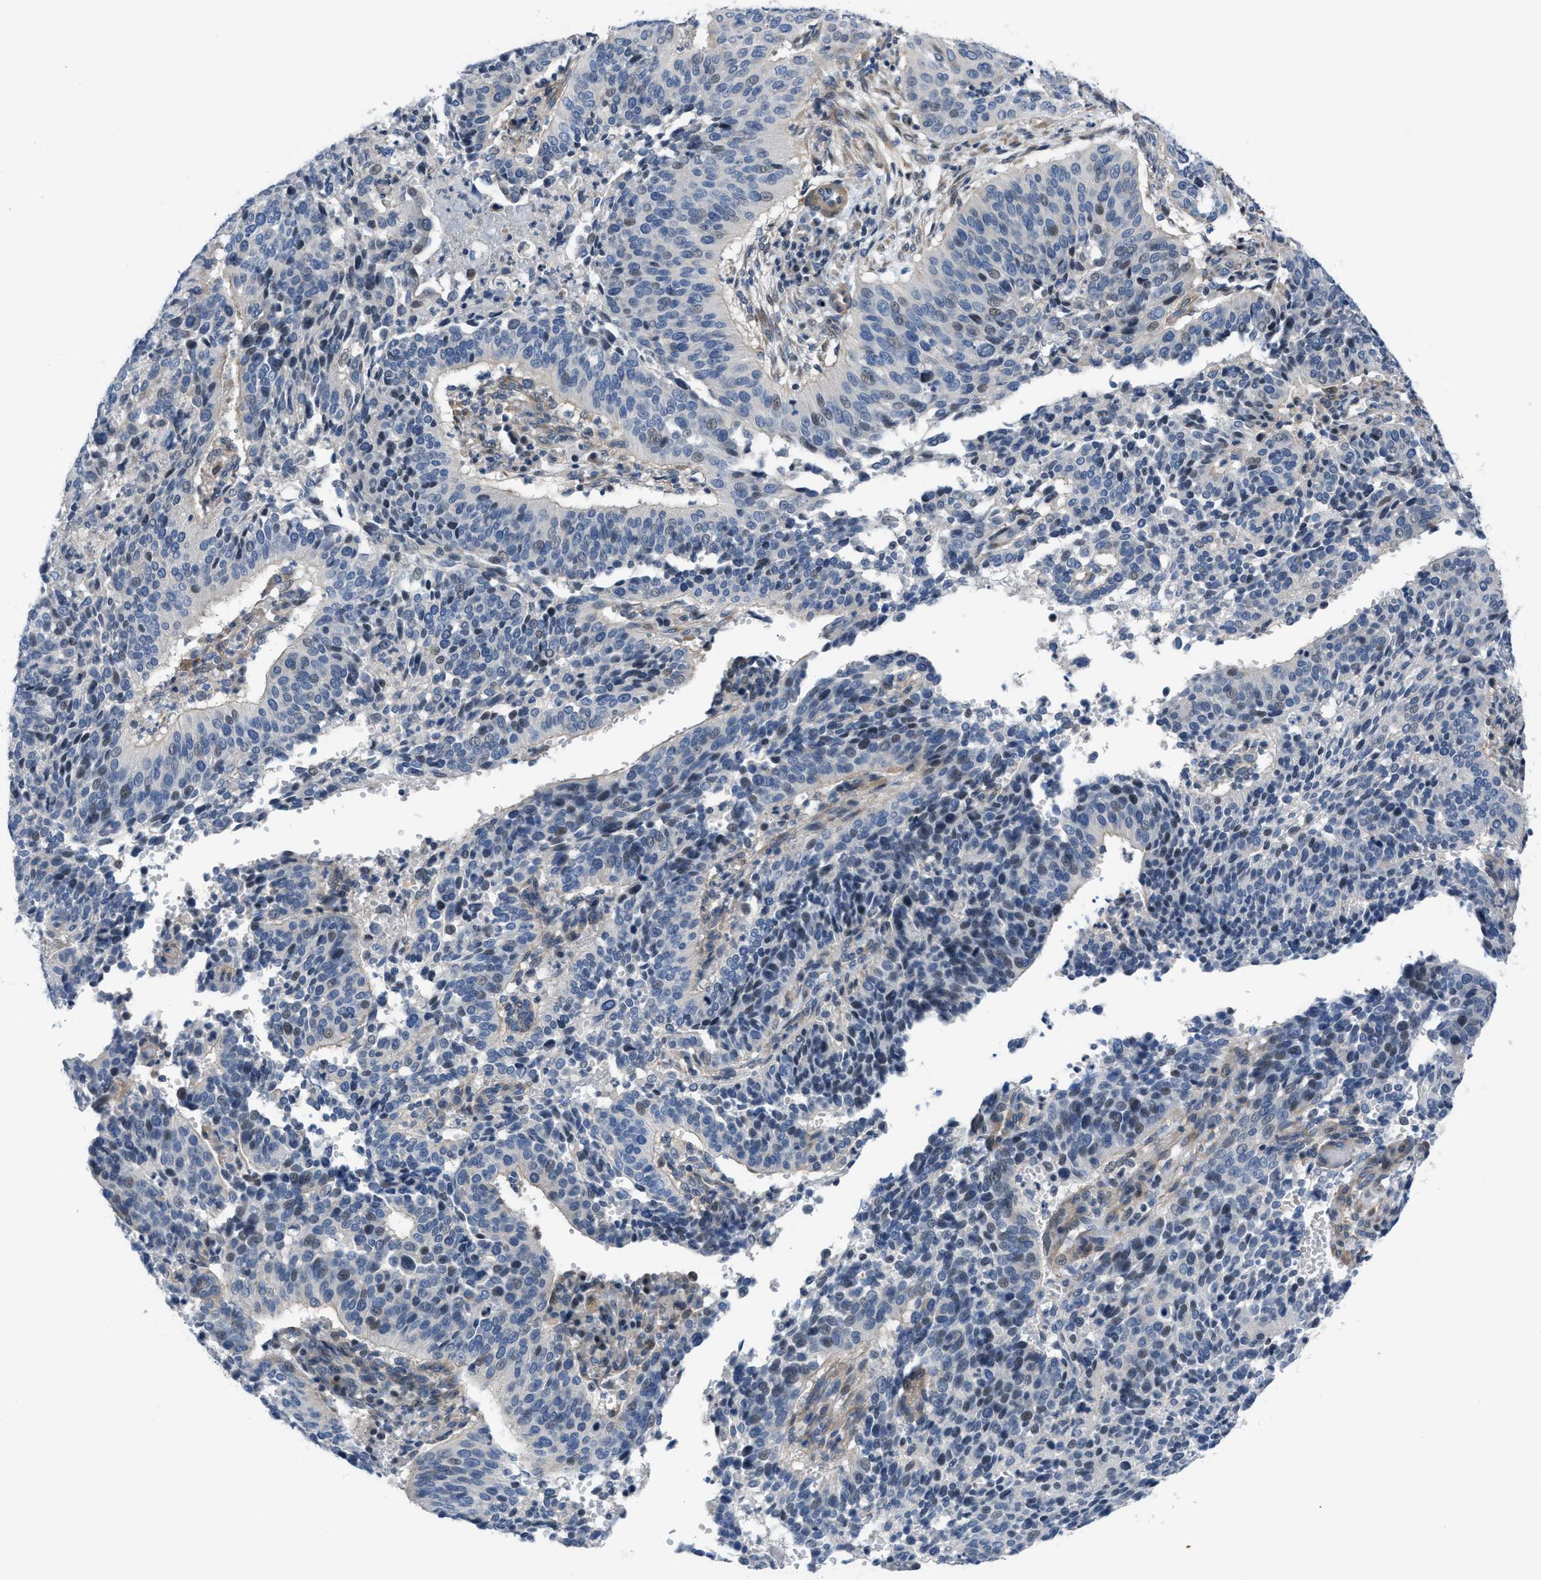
{"staining": {"intensity": "weak", "quantity": "25%-75%", "location": "nuclear"}, "tissue": "cervical cancer", "cell_type": "Tumor cells", "image_type": "cancer", "snomed": [{"axis": "morphology", "description": "Normal tissue, NOS"}, {"axis": "morphology", "description": "Squamous cell carcinoma, NOS"}, {"axis": "topography", "description": "Cervix"}], "caption": "Protein expression analysis of cervical cancer demonstrates weak nuclear expression in about 25%-75% of tumor cells.", "gene": "FDCSP", "patient": {"sex": "female", "age": 39}}